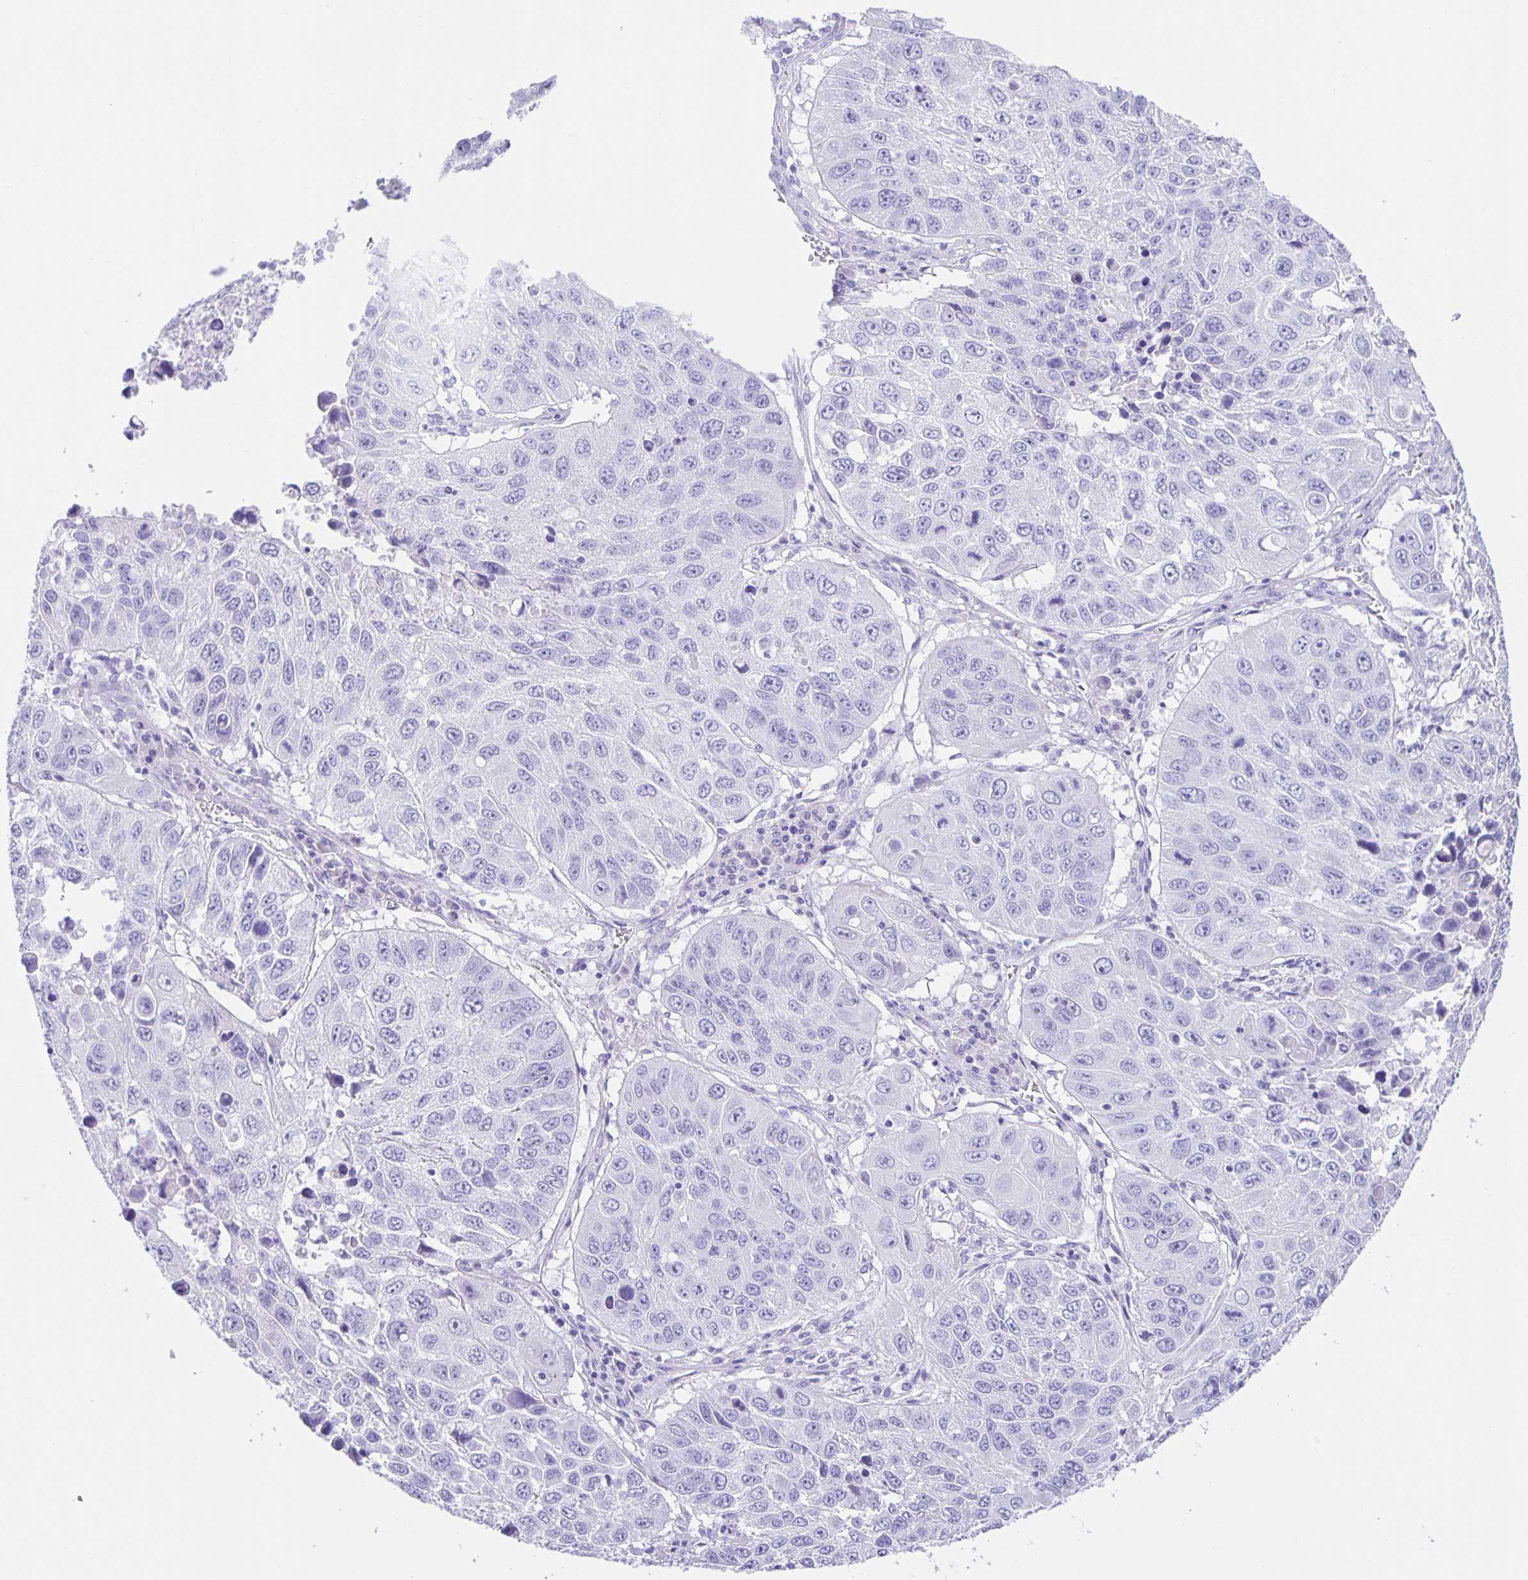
{"staining": {"intensity": "negative", "quantity": "none", "location": "none"}, "tissue": "lung cancer", "cell_type": "Tumor cells", "image_type": "cancer", "snomed": [{"axis": "morphology", "description": "Squamous cell carcinoma, NOS"}, {"axis": "topography", "description": "Lung"}], "caption": "Immunohistochemistry (IHC) of lung cancer (squamous cell carcinoma) reveals no expression in tumor cells. (DAB (3,3'-diaminobenzidine) immunohistochemistry (IHC) with hematoxylin counter stain).", "gene": "GUCA2A", "patient": {"sex": "female", "age": 61}}